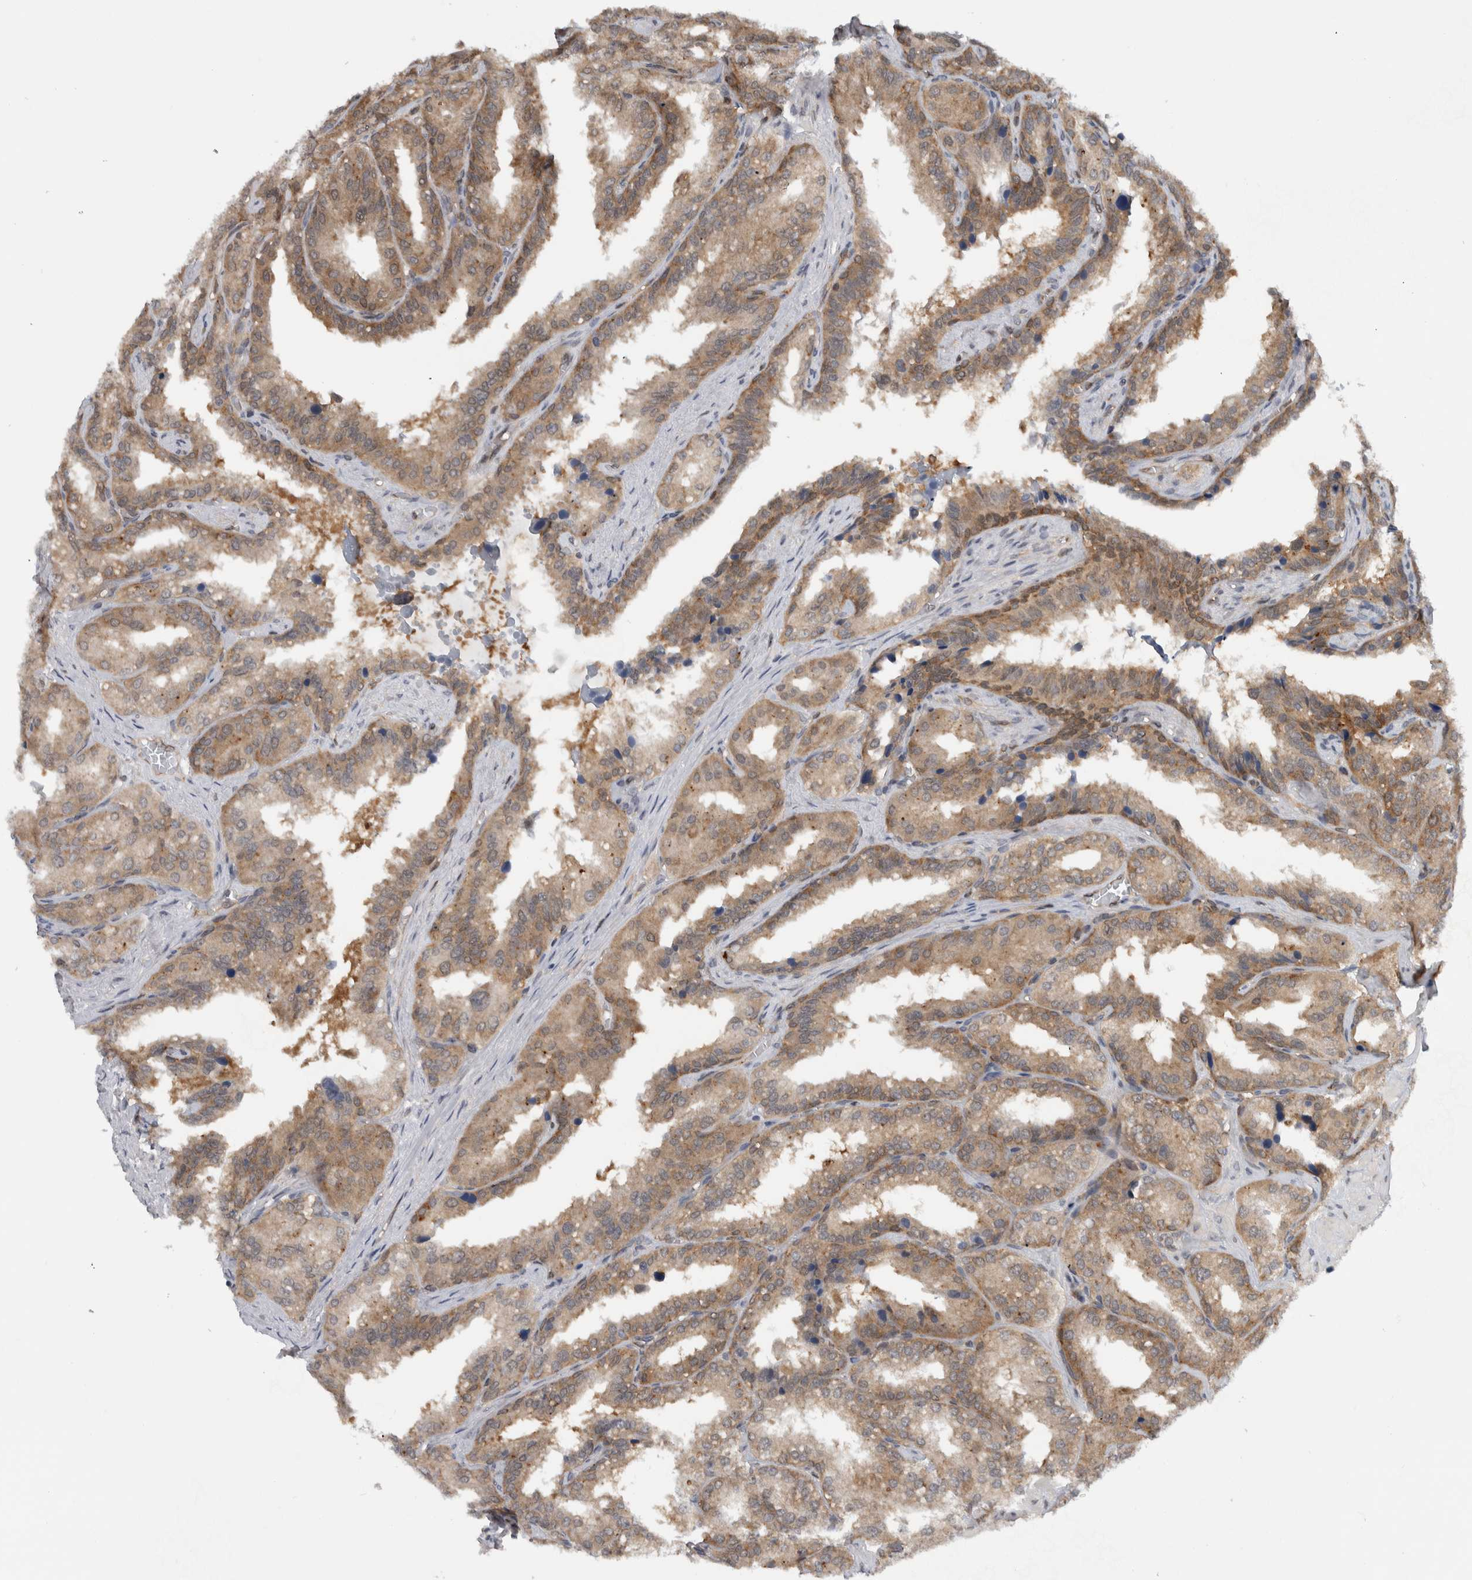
{"staining": {"intensity": "moderate", "quantity": ">75%", "location": "cytoplasmic/membranous"}, "tissue": "seminal vesicle", "cell_type": "Glandular cells", "image_type": "normal", "snomed": [{"axis": "morphology", "description": "Normal tissue, NOS"}, {"axis": "topography", "description": "Prostate"}, {"axis": "topography", "description": "Seminal veicle"}], "caption": "Human seminal vesicle stained for a protein (brown) demonstrates moderate cytoplasmic/membranous positive positivity in approximately >75% of glandular cells.", "gene": "CCDC43", "patient": {"sex": "male", "age": 51}}